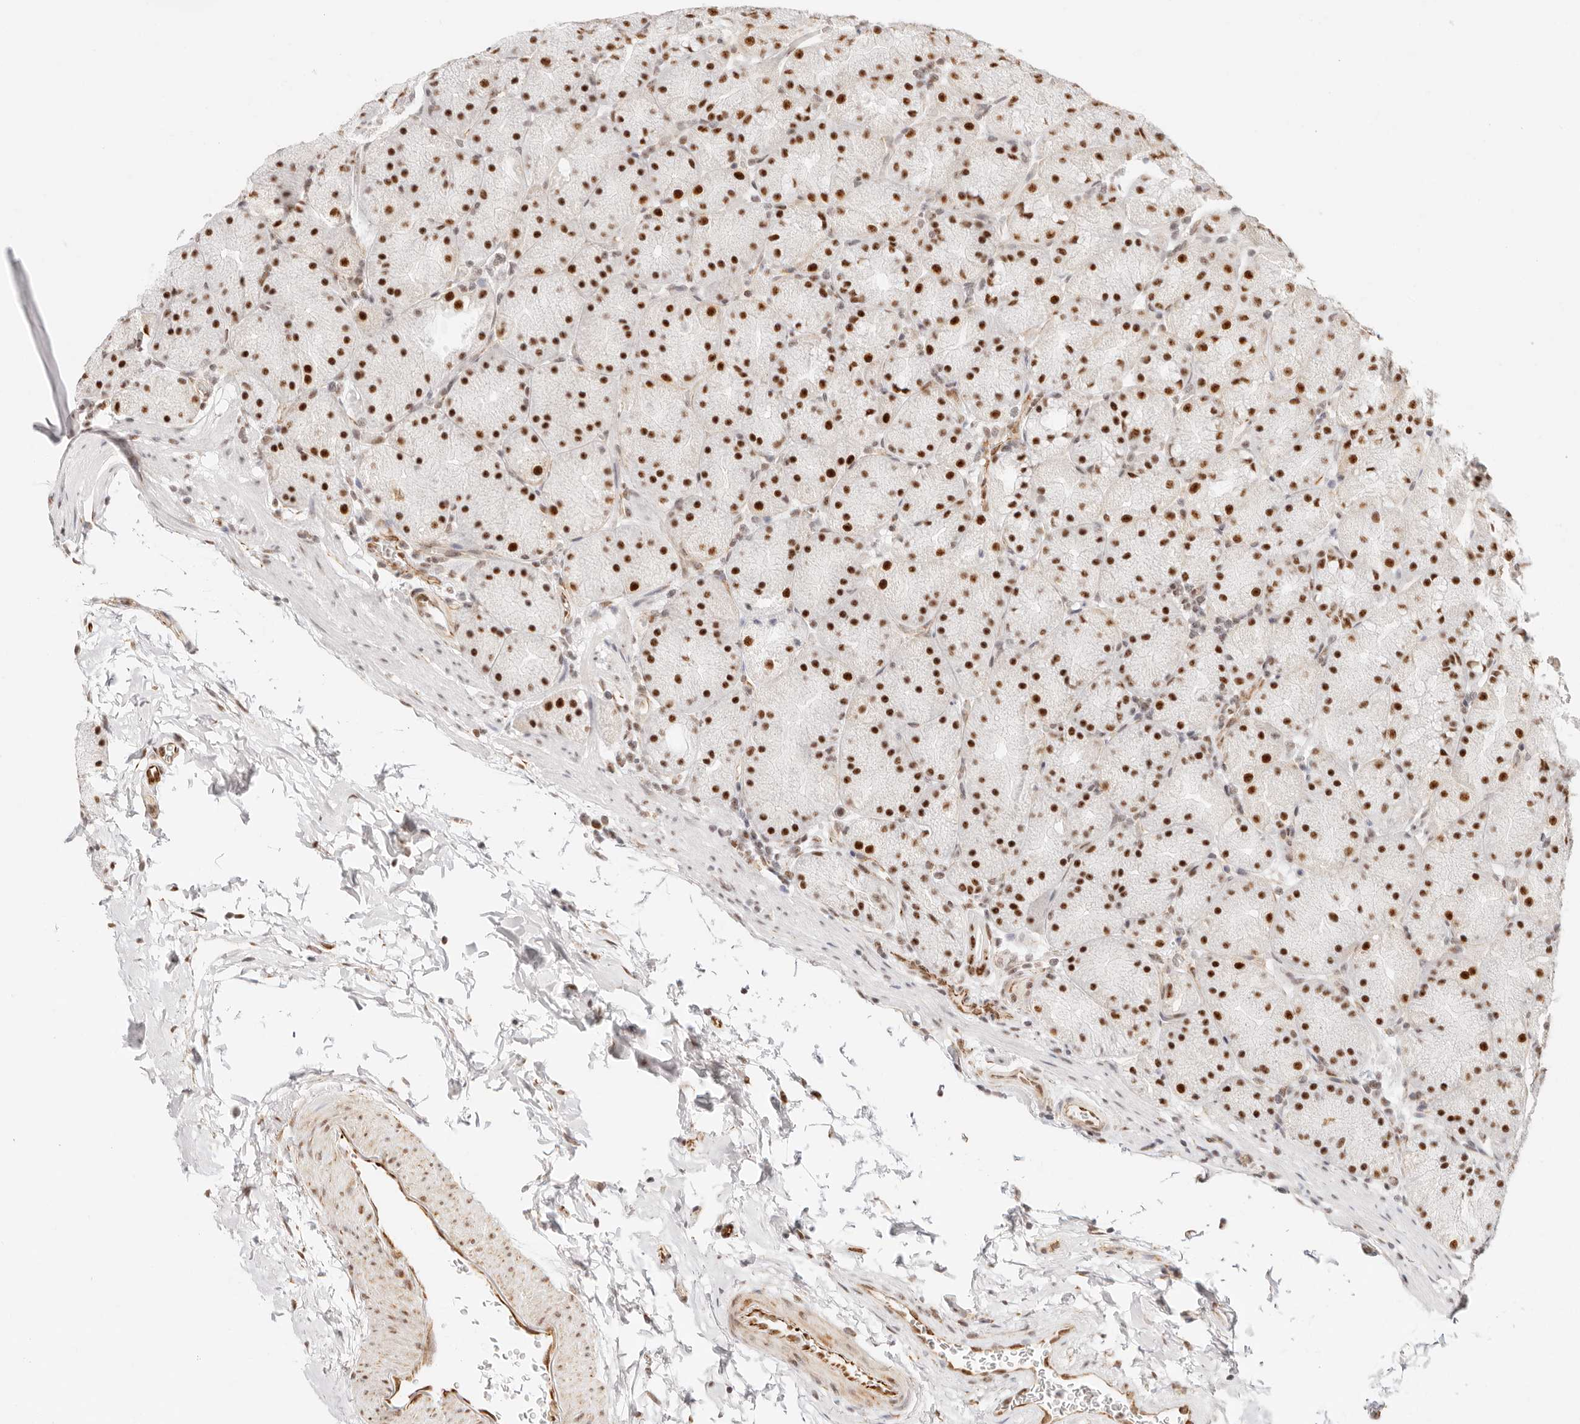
{"staining": {"intensity": "strong", "quantity": ">75%", "location": "nuclear"}, "tissue": "stomach", "cell_type": "Glandular cells", "image_type": "normal", "snomed": [{"axis": "morphology", "description": "Normal tissue, NOS"}, {"axis": "topography", "description": "Stomach, upper"}, {"axis": "topography", "description": "Stomach"}], "caption": "Immunohistochemistry (IHC) staining of normal stomach, which reveals high levels of strong nuclear staining in about >75% of glandular cells indicating strong nuclear protein expression. The staining was performed using DAB (brown) for protein detection and nuclei were counterstained in hematoxylin (blue).", "gene": "ZC3H11A", "patient": {"sex": "male", "age": 48}}